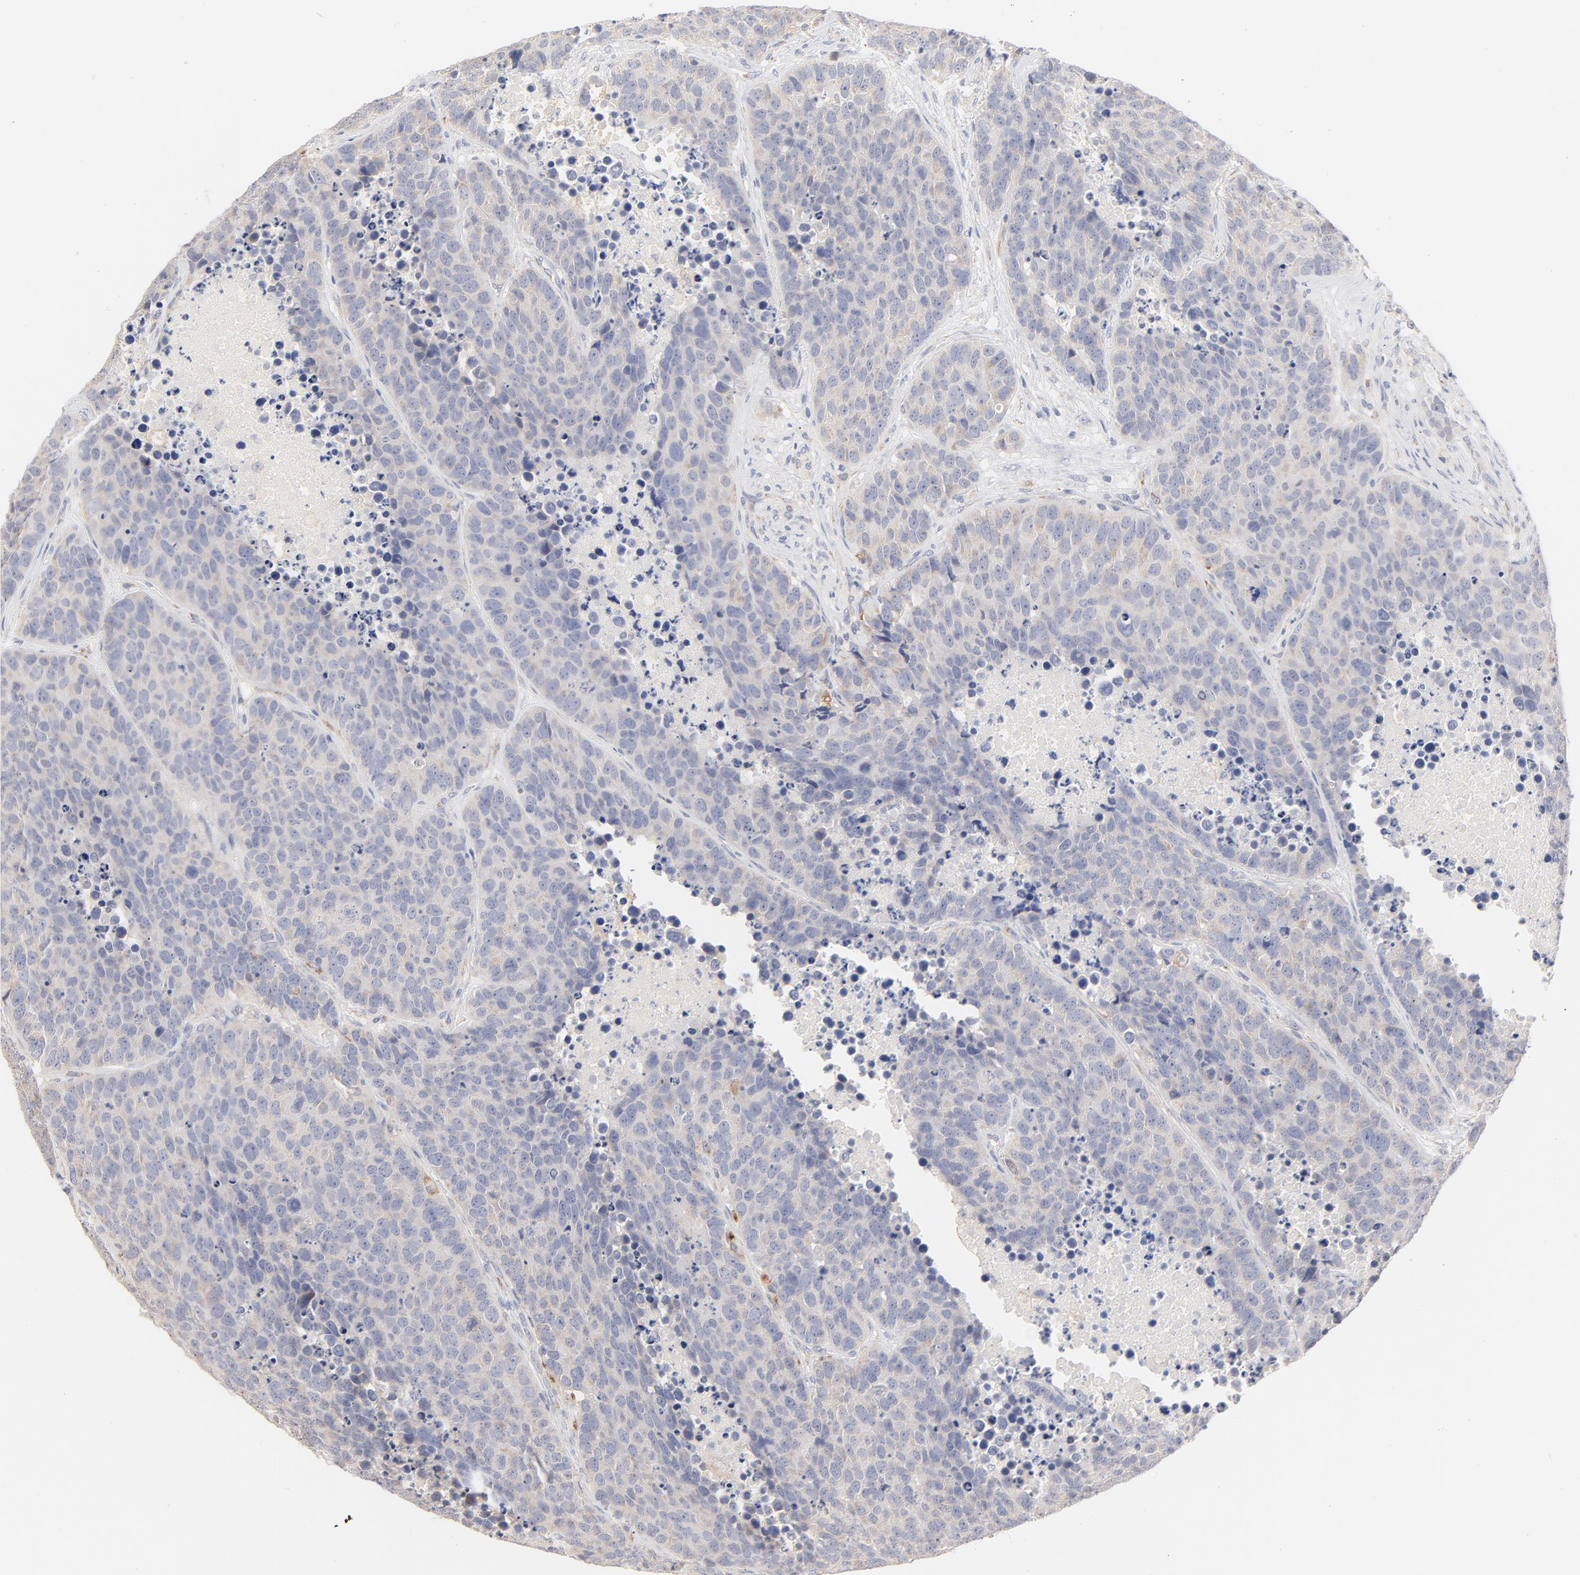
{"staining": {"intensity": "weak", "quantity": ">75%", "location": "cytoplasmic/membranous"}, "tissue": "carcinoid", "cell_type": "Tumor cells", "image_type": "cancer", "snomed": [{"axis": "morphology", "description": "Carcinoid, malignant, NOS"}, {"axis": "topography", "description": "Lung"}], "caption": "Protein expression analysis of carcinoid (malignant) exhibits weak cytoplasmic/membranous staining in about >75% of tumor cells.", "gene": "MTERF2", "patient": {"sex": "male", "age": 60}}